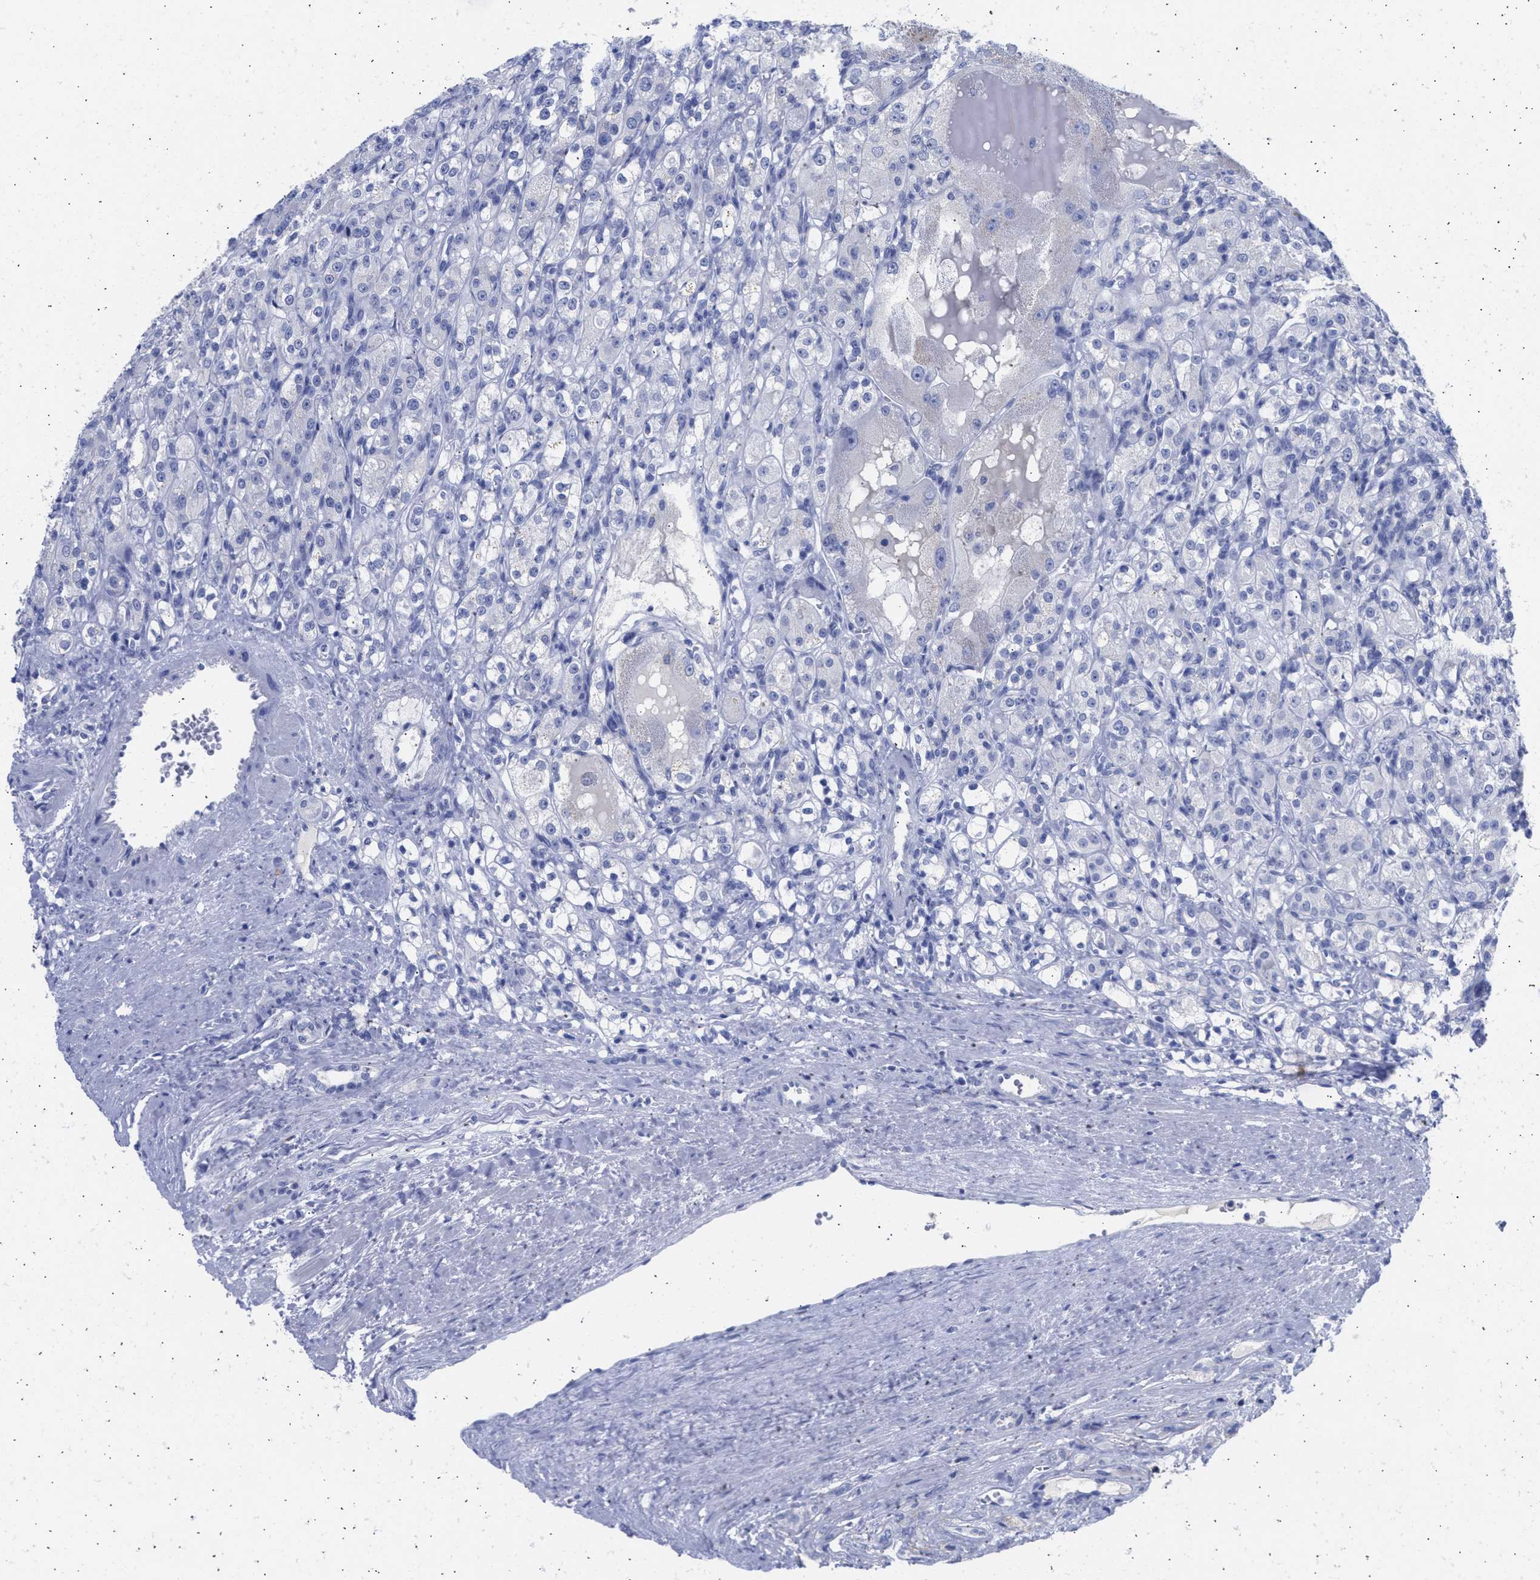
{"staining": {"intensity": "negative", "quantity": "none", "location": "none"}, "tissue": "renal cancer", "cell_type": "Tumor cells", "image_type": "cancer", "snomed": [{"axis": "morphology", "description": "Normal tissue, NOS"}, {"axis": "morphology", "description": "Adenocarcinoma, NOS"}, {"axis": "topography", "description": "Kidney"}], "caption": "IHC of human renal adenocarcinoma demonstrates no positivity in tumor cells.", "gene": "NCAM1", "patient": {"sex": "male", "age": 61}}